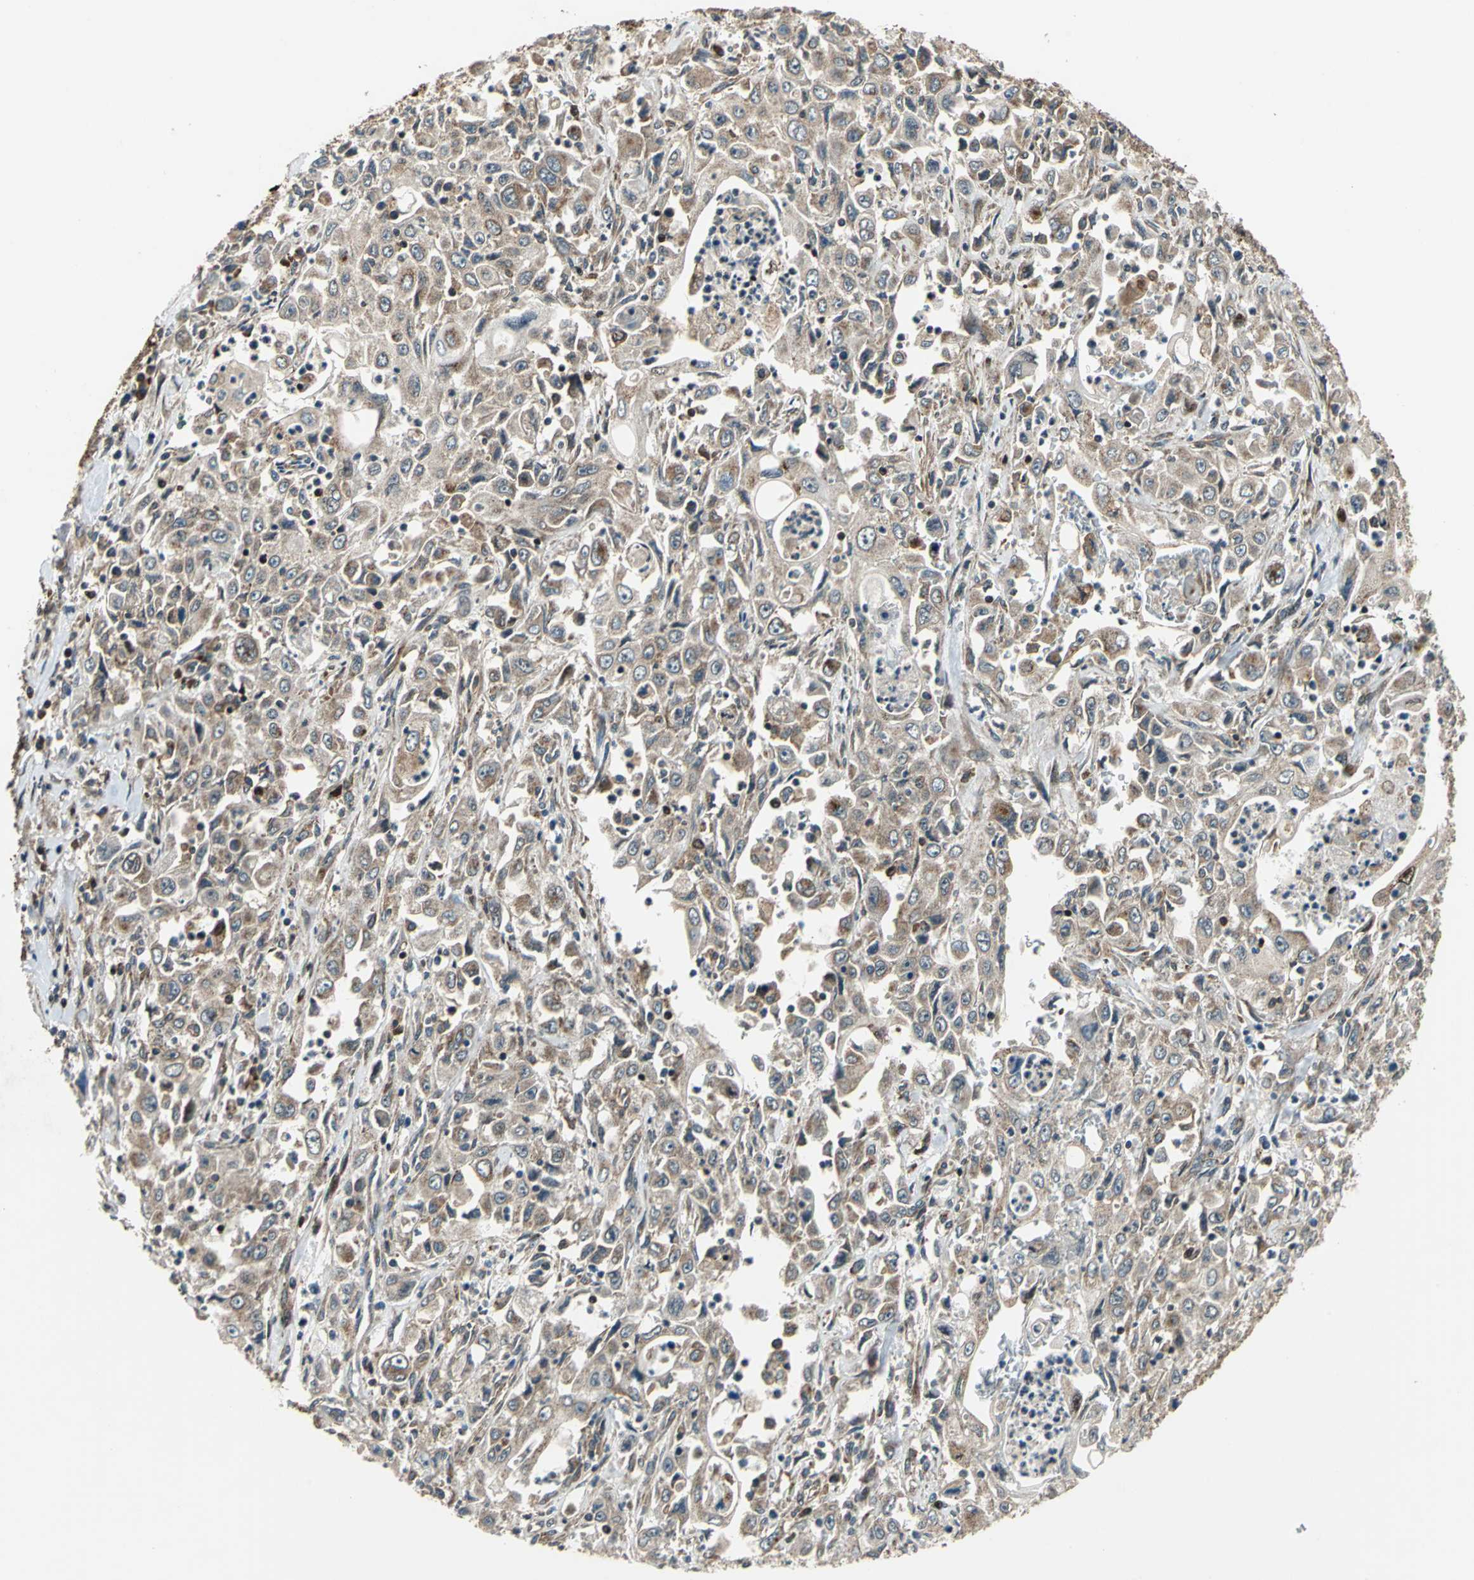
{"staining": {"intensity": "moderate", "quantity": ">75%", "location": "cytoplasmic/membranous"}, "tissue": "pancreatic cancer", "cell_type": "Tumor cells", "image_type": "cancer", "snomed": [{"axis": "morphology", "description": "Adenocarcinoma, NOS"}, {"axis": "topography", "description": "Pancreas"}], "caption": "This is an image of immunohistochemistry staining of adenocarcinoma (pancreatic), which shows moderate expression in the cytoplasmic/membranous of tumor cells.", "gene": "AATF", "patient": {"sex": "male", "age": 70}}